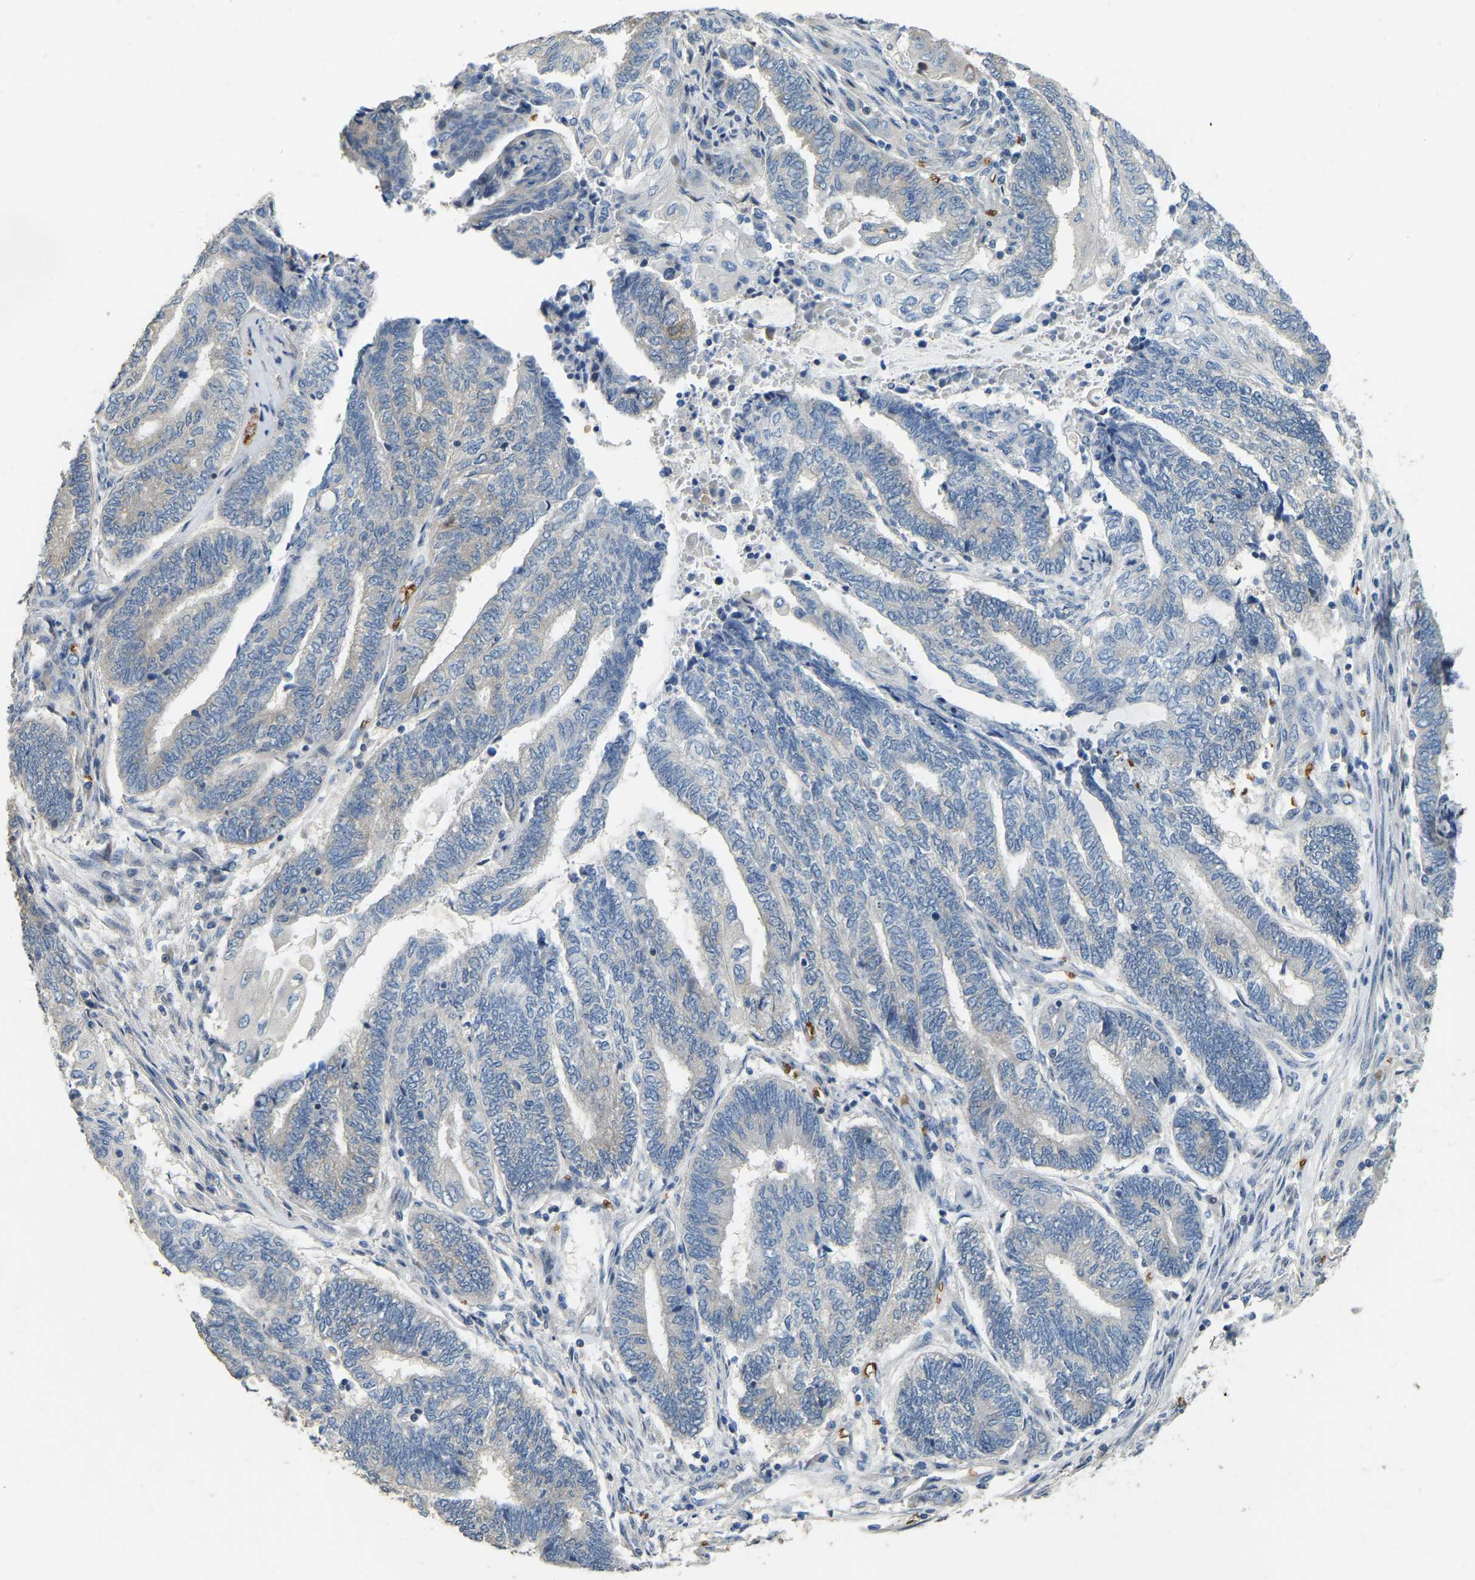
{"staining": {"intensity": "negative", "quantity": "none", "location": "none"}, "tissue": "endometrial cancer", "cell_type": "Tumor cells", "image_type": "cancer", "snomed": [{"axis": "morphology", "description": "Adenocarcinoma, NOS"}, {"axis": "topography", "description": "Uterus"}, {"axis": "topography", "description": "Endometrium"}], "caption": "This is a photomicrograph of immunohistochemistry staining of endometrial adenocarcinoma, which shows no staining in tumor cells.", "gene": "CFAP298", "patient": {"sex": "female", "age": 70}}